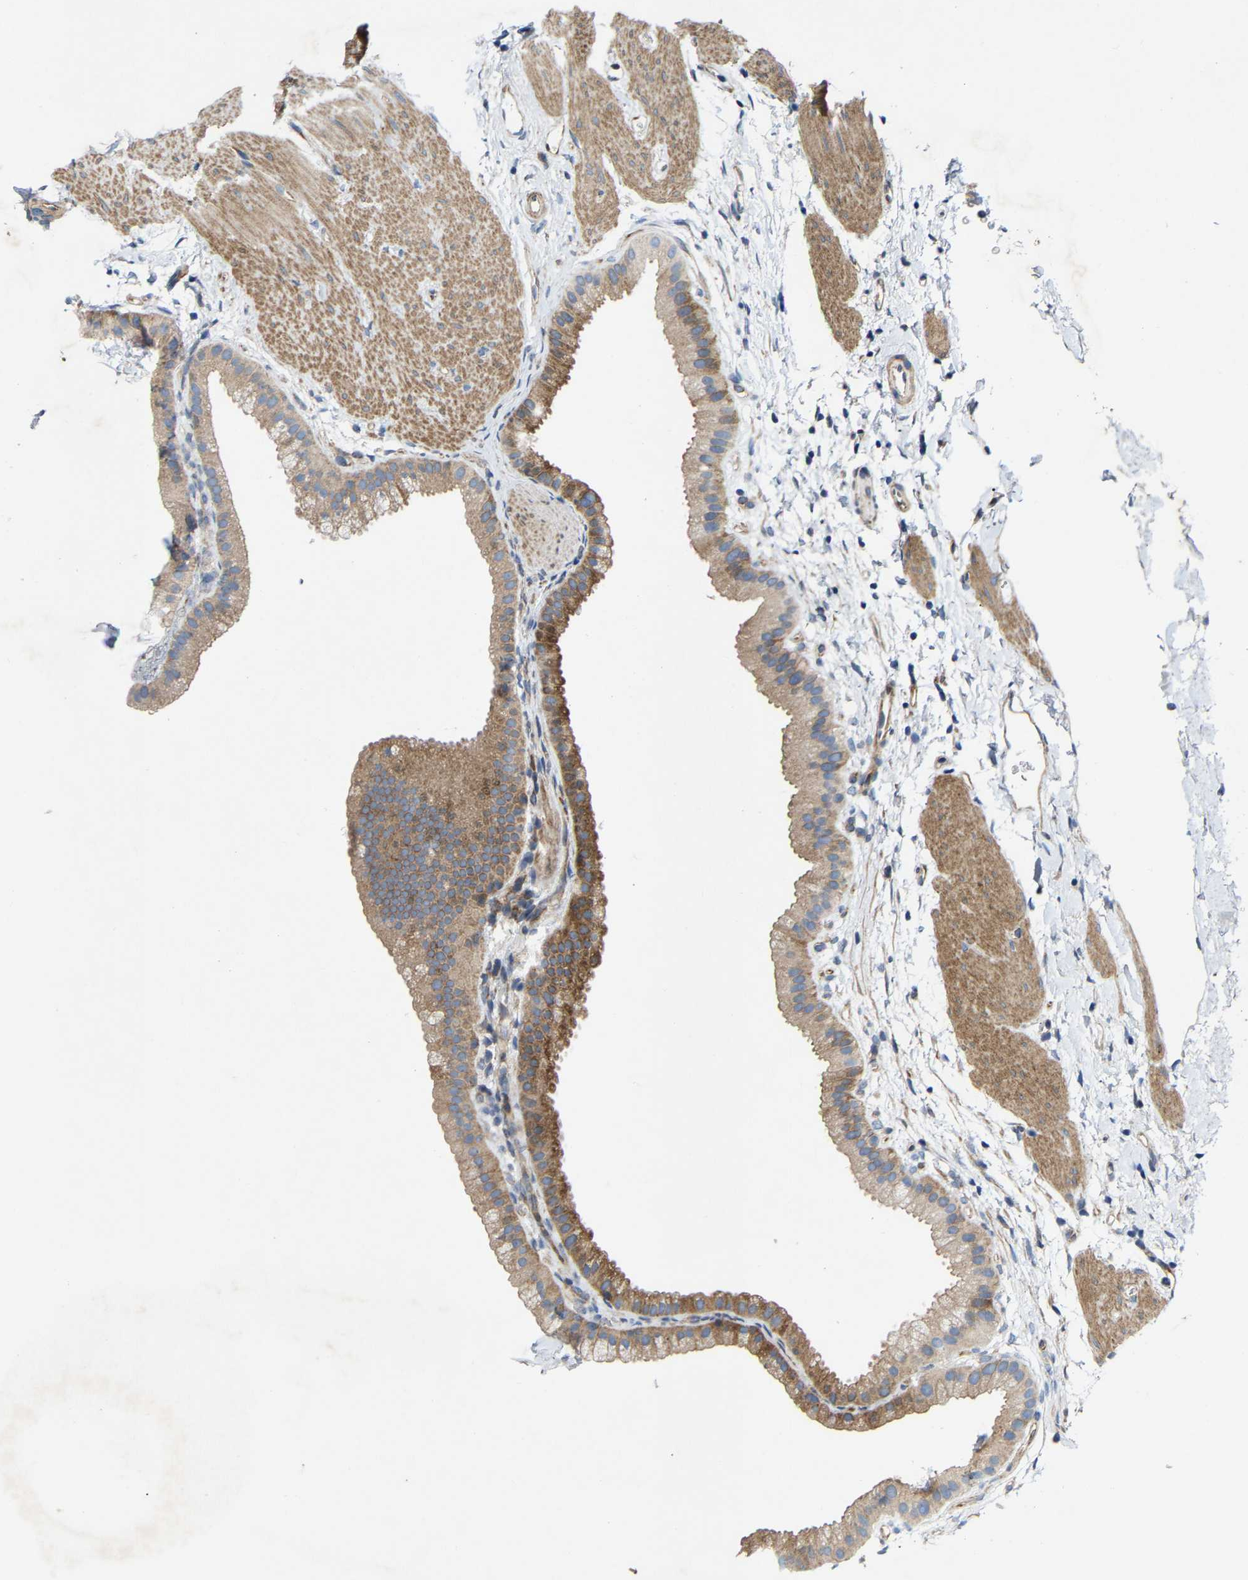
{"staining": {"intensity": "moderate", "quantity": ">75%", "location": "cytoplasmic/membranous"}, "tissue": "gallbladder", "cell_type": "Glandular cells", "image_type": "normal", "snomed": [{"axis": "morphology", "description": "Normal tissue, NOS"}, {"axis": "topography", "description": "Gallbladder"}], "caption": "A photomicrograph showing moderate cytoplasmic/membranous expression in about >75% of glandular cells in unremarkable gallbladder, as visualized by brown immunohistochemical staining.", "gene": "TOR1B", "patient": {"sex": "female", "age": 64}}